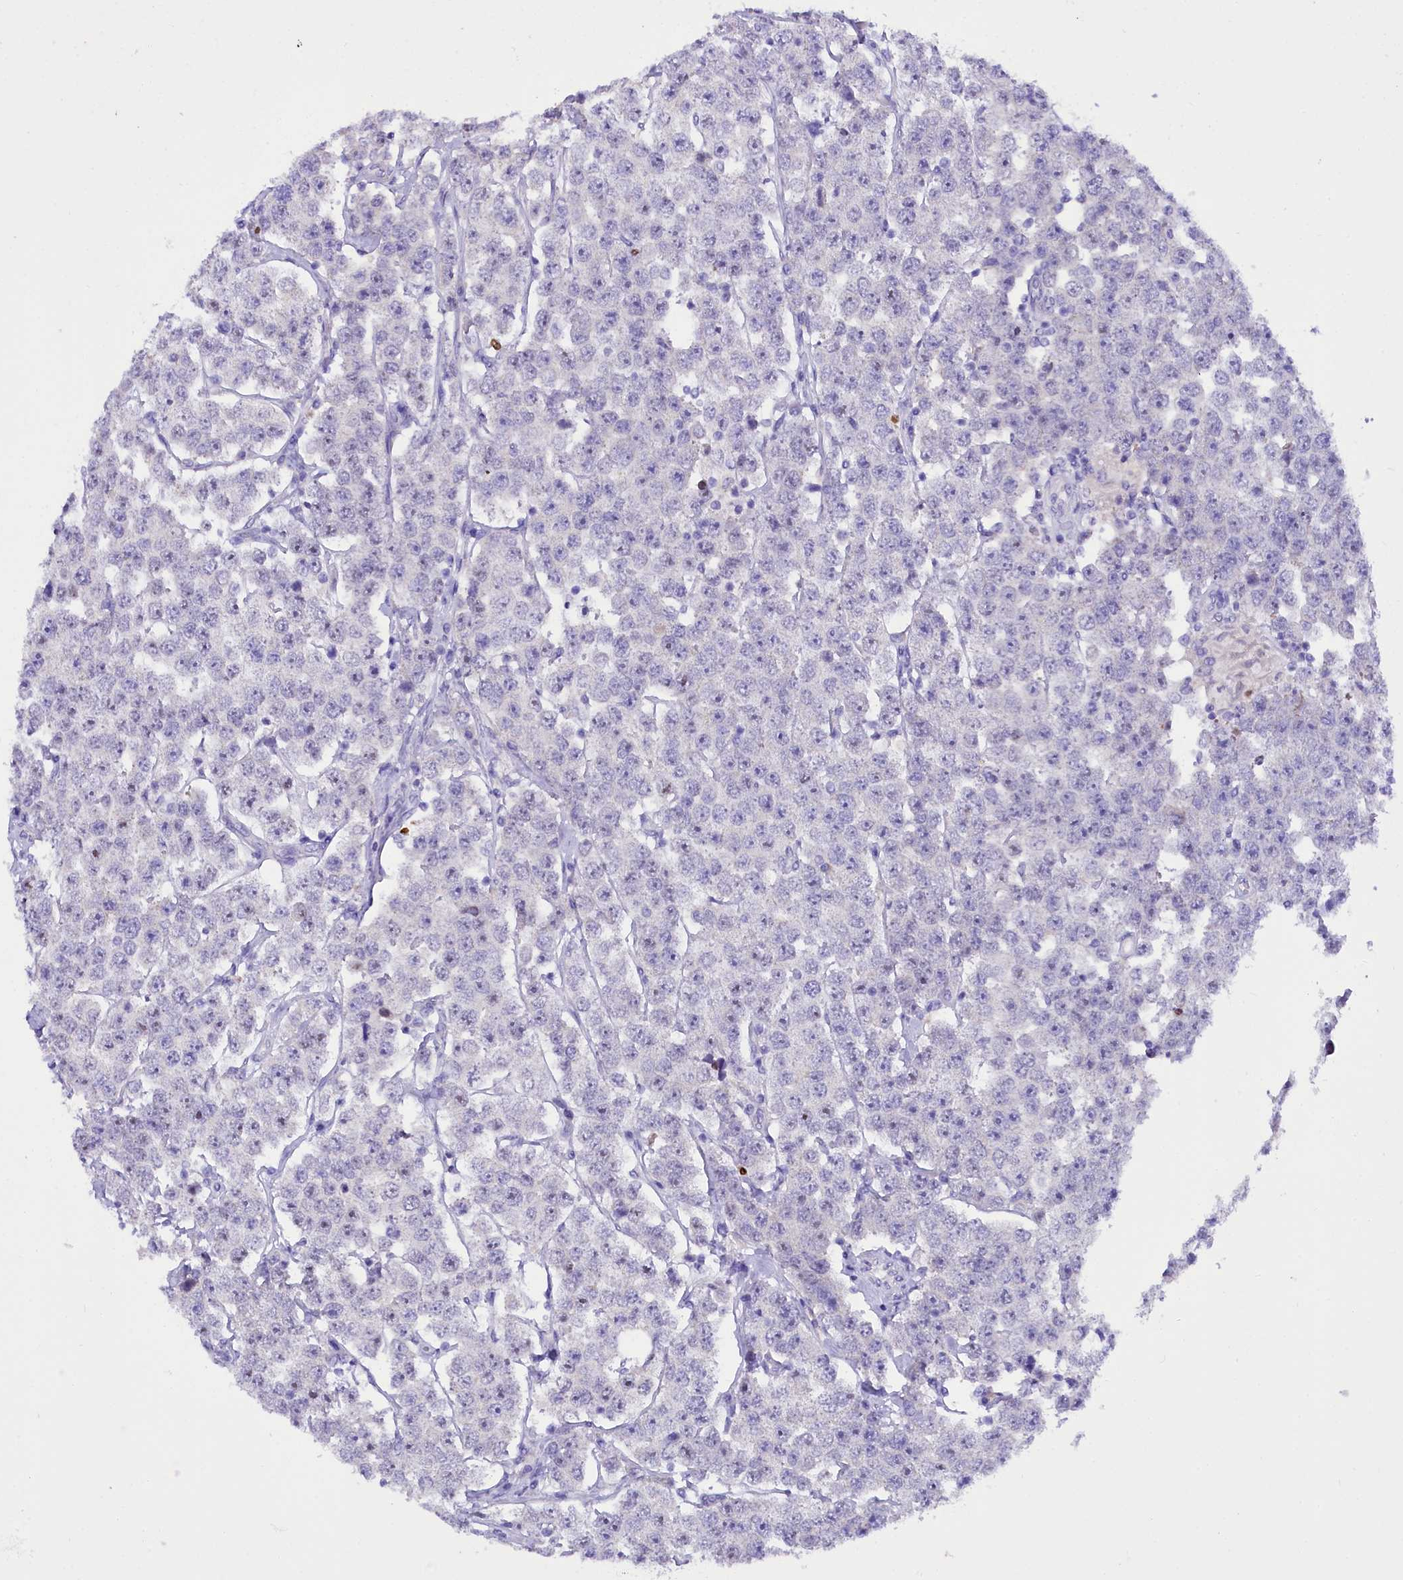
{"staining": {"intensity": "negative", "quantity": "none", "location": "none"}, "tissue": "testis cancer", "cell_type": "Tumor cells", "image_type": "cancer", "snomed": [{"axis": "morphology", "description": "Seminoma, NOS"}, {"axis": "topography", "description": "Testis"}], "caption": "Image shows no protein staining in tumor cells of testis seminoma tissue.", "gene": "FAAP20", "patient": {"sex": "male", "age": 28}}